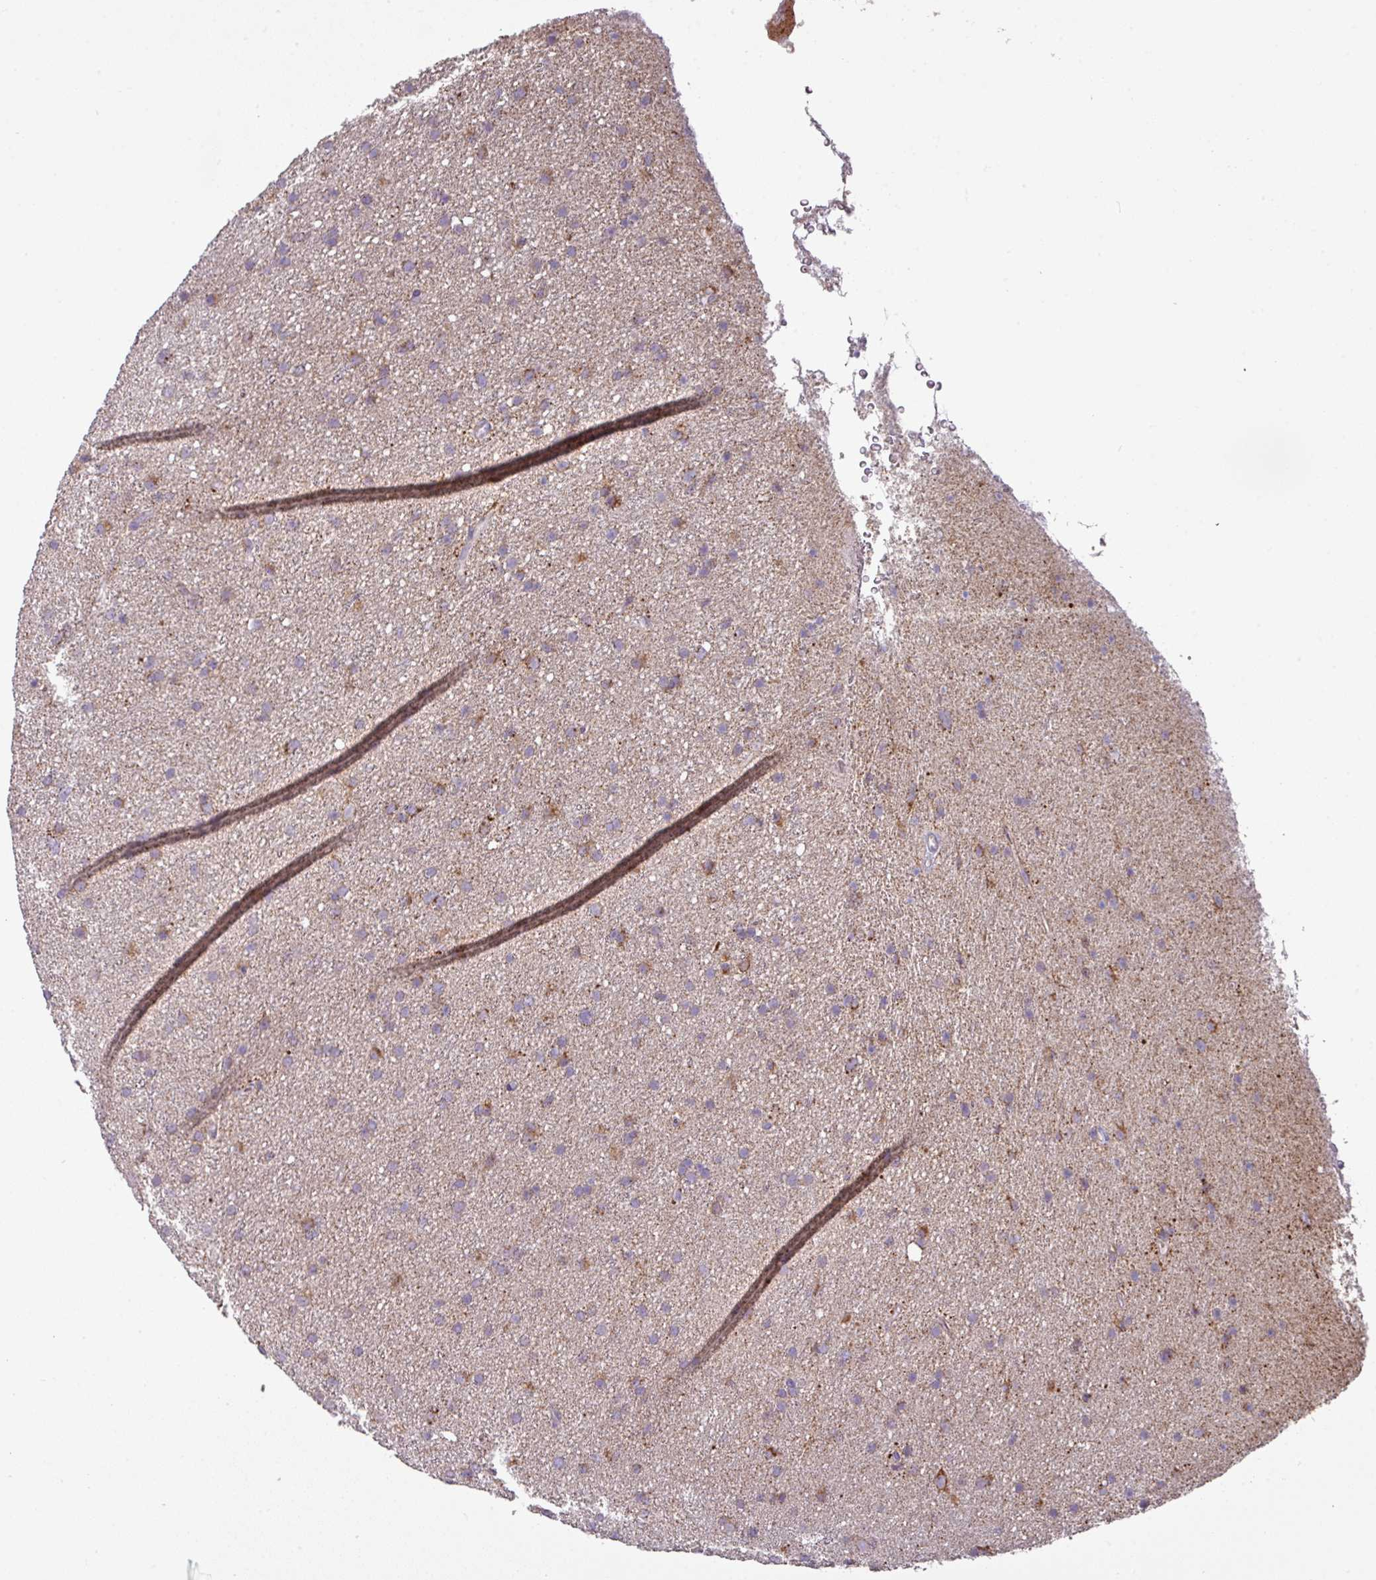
{"staining": {"intensity": "moderate", "quantity": "<25%", "location": "cytoplasmic/membranous"}, "tissue": "glioma", "cell_type": "Tumor cells", "image_type": "cancer", "snomed": [{"axis": "morphology", "description": "Glioma, malignant, Low grade"}, {"axis": "topography", "description": "Cerebral cortex"}], "caption": "A high-resolution image shows immunohistochemistry staining of malignant glioma (low-grade), which shows moderate cytoplasmic/membranous expression in about <25% of tumor cells.", "gene": "TRAPPC1", "patient": {"sex": "female", "age": 39}}